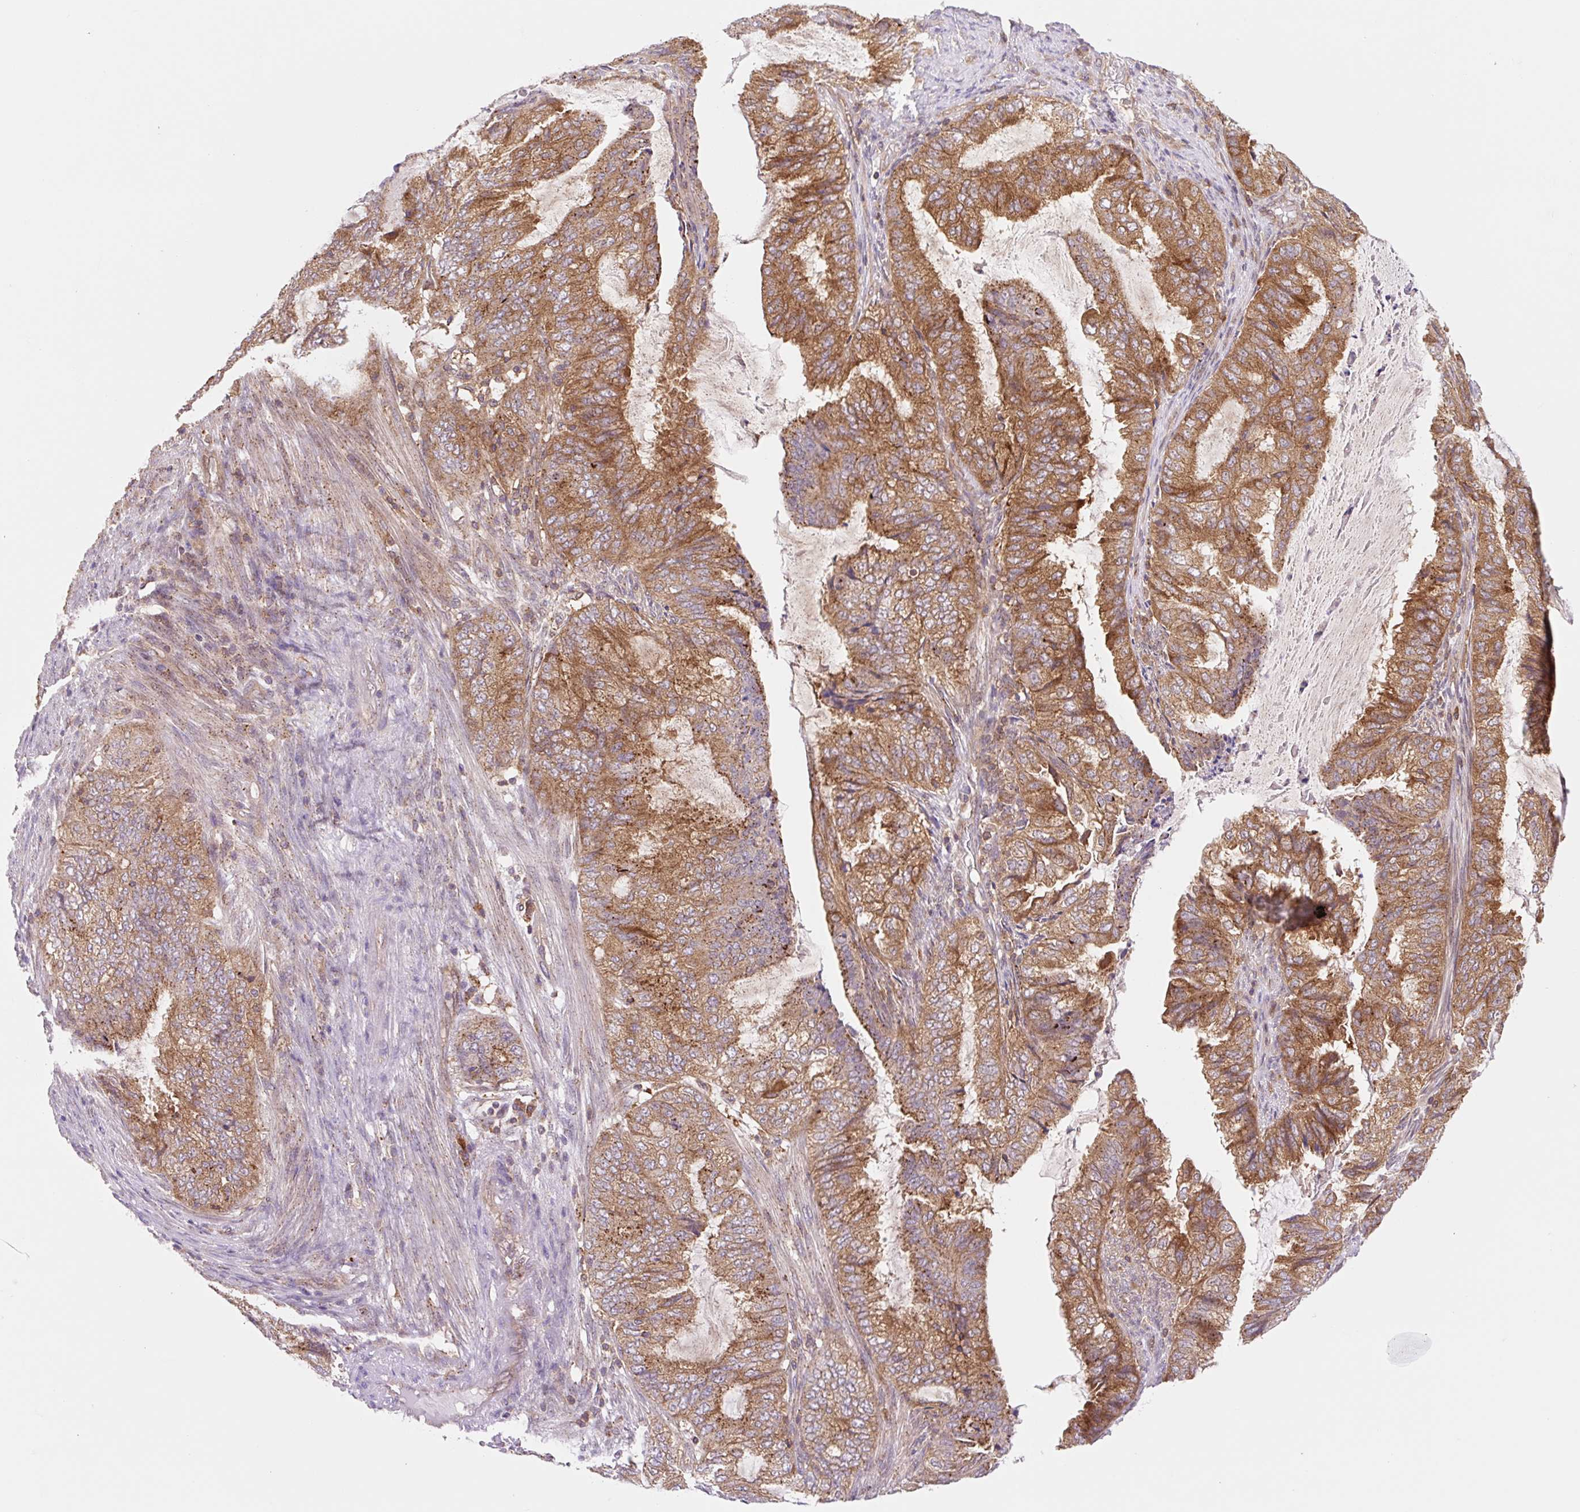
{"staining": {"intensity": "strong", "quantity": ">75%", "location": "cytoplasmic/membranous"}, "tissue": "endometrial cancer", "cell_type": "Tumor cells", "image_type": "cancer", "snomed": [{"axis": "morphology", "description": "Adenocarcinoma, NOS"}, {"axis": "topography", "description": "Endometrium"}], "caption": "Human endometrial cancer stained with a protein marker demonstrates strong staining in tumor cells.", "gene": "VPS4A", "patient": {"sex": "female", "age": 51}}